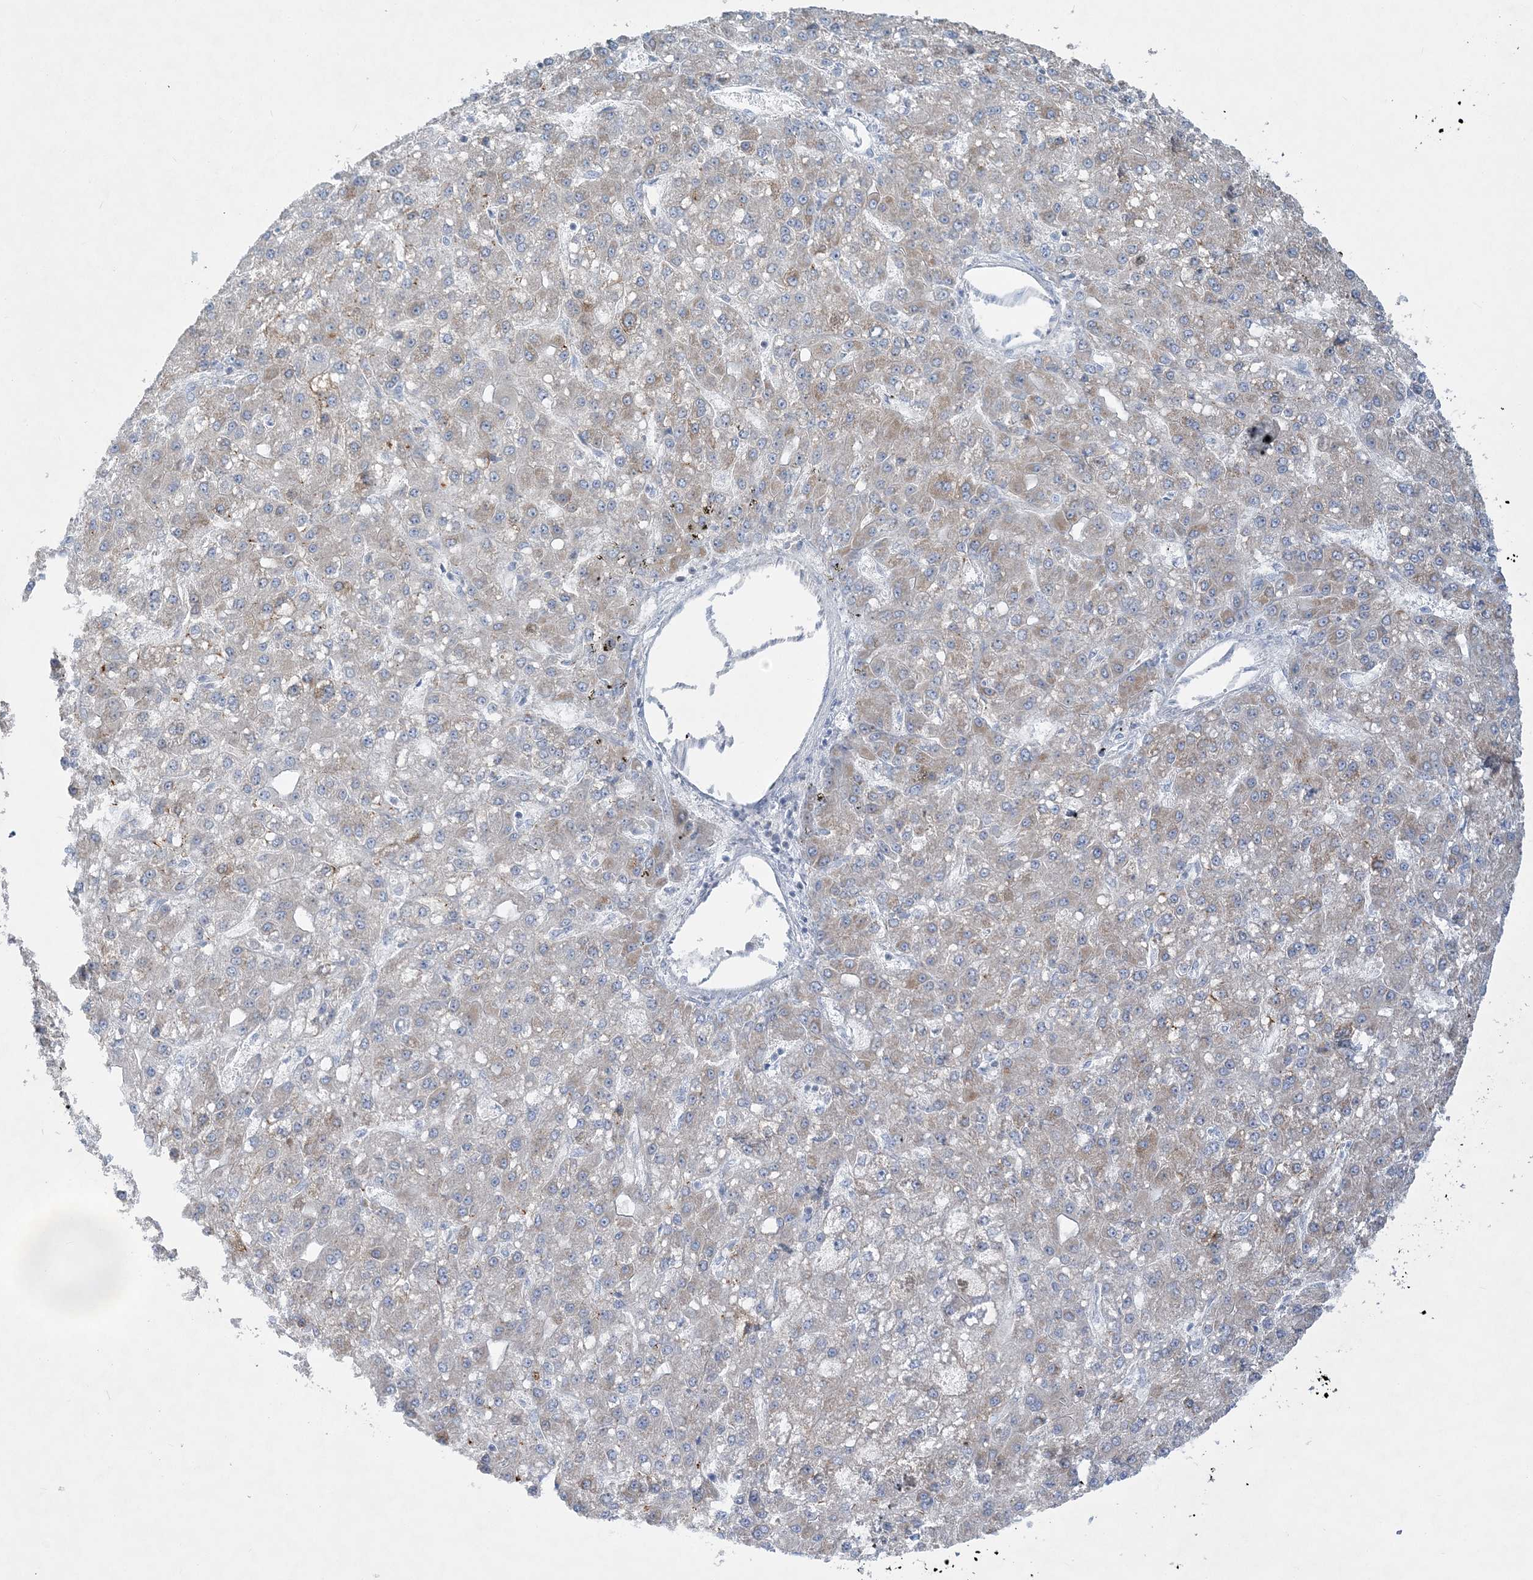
{"staining": {"intensity": "moderate", "quantity": "25%-75%", "location": "cytoplasmic/membranous"}, "tissue": "liver cancer", "cell_type": "Tumor cells", "image_type": "cancer", "snomed": [{"axis": "morphology", "description": "Carcinoma, Hepatocellular, NOS"}, {"axis": "topography", "description": "Liver"}], "caption": "The micrograph reveals a brown stain indicating the presence of a protein in the cytoplasmic/membranous of tumor cells in liver cancer. The protein of interest is stained brown, and the nuclei are stained in blue (DAB IHC with brightfield microscopy, high magnification).", "gene": "TBC1D7", "patient": {"sex": "male", "age": 67}}